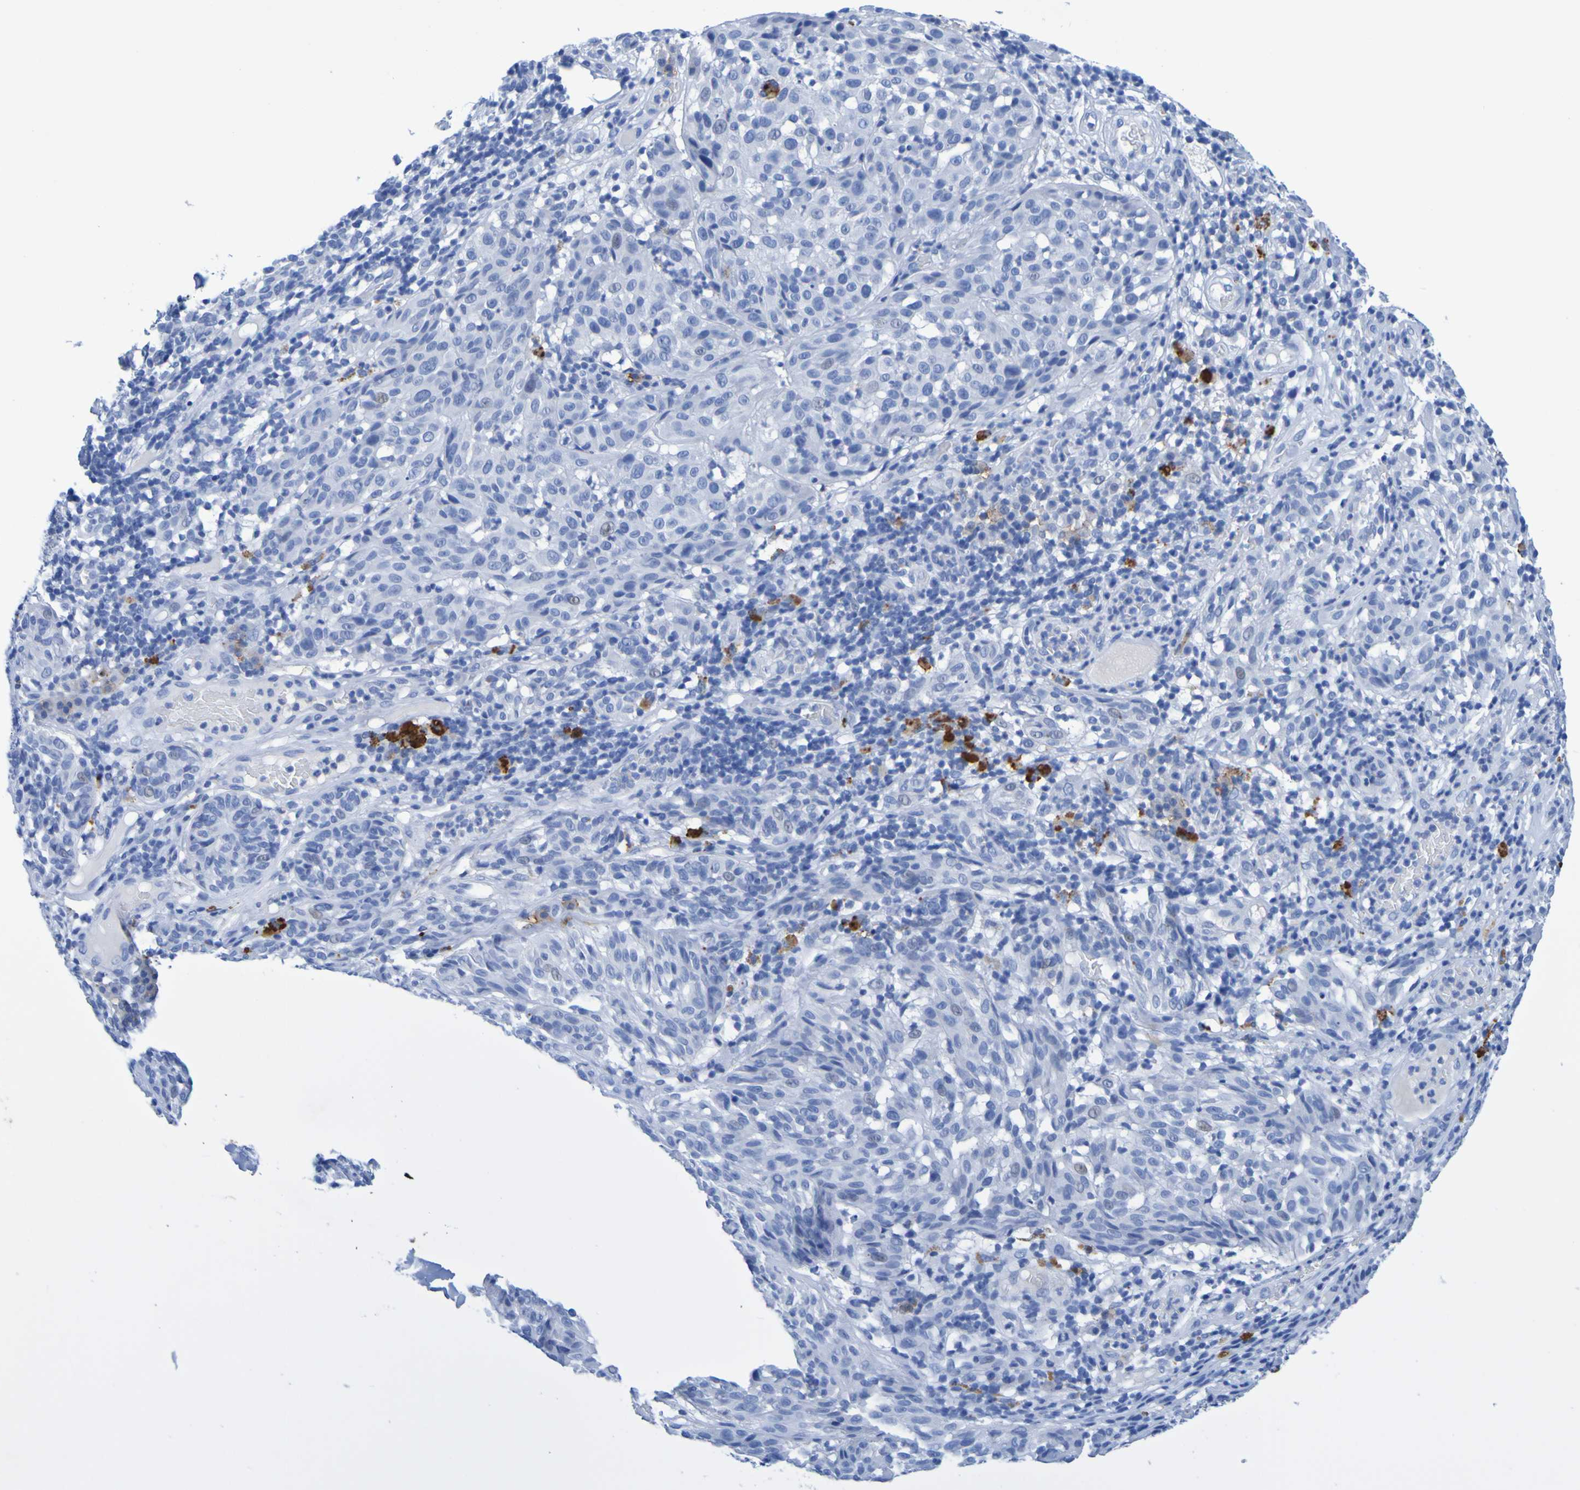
{"staining": {"intensity": "negative", "quantity": "none", "location": "none"}, "tissue": "melanoma", "cell_type": "Tumor cells", "image_type": "cancer", "snomed": [{"axis": "morphology", "description": "Malignant melanoma, NOS"}, {"axis": "topography", "description": "Skin"}], "caption": "Image shows no protein expression in tumor cells of melanoma tissue.", "gene": "DPEP1", "patient": {"sex": "female", "age": 46}}